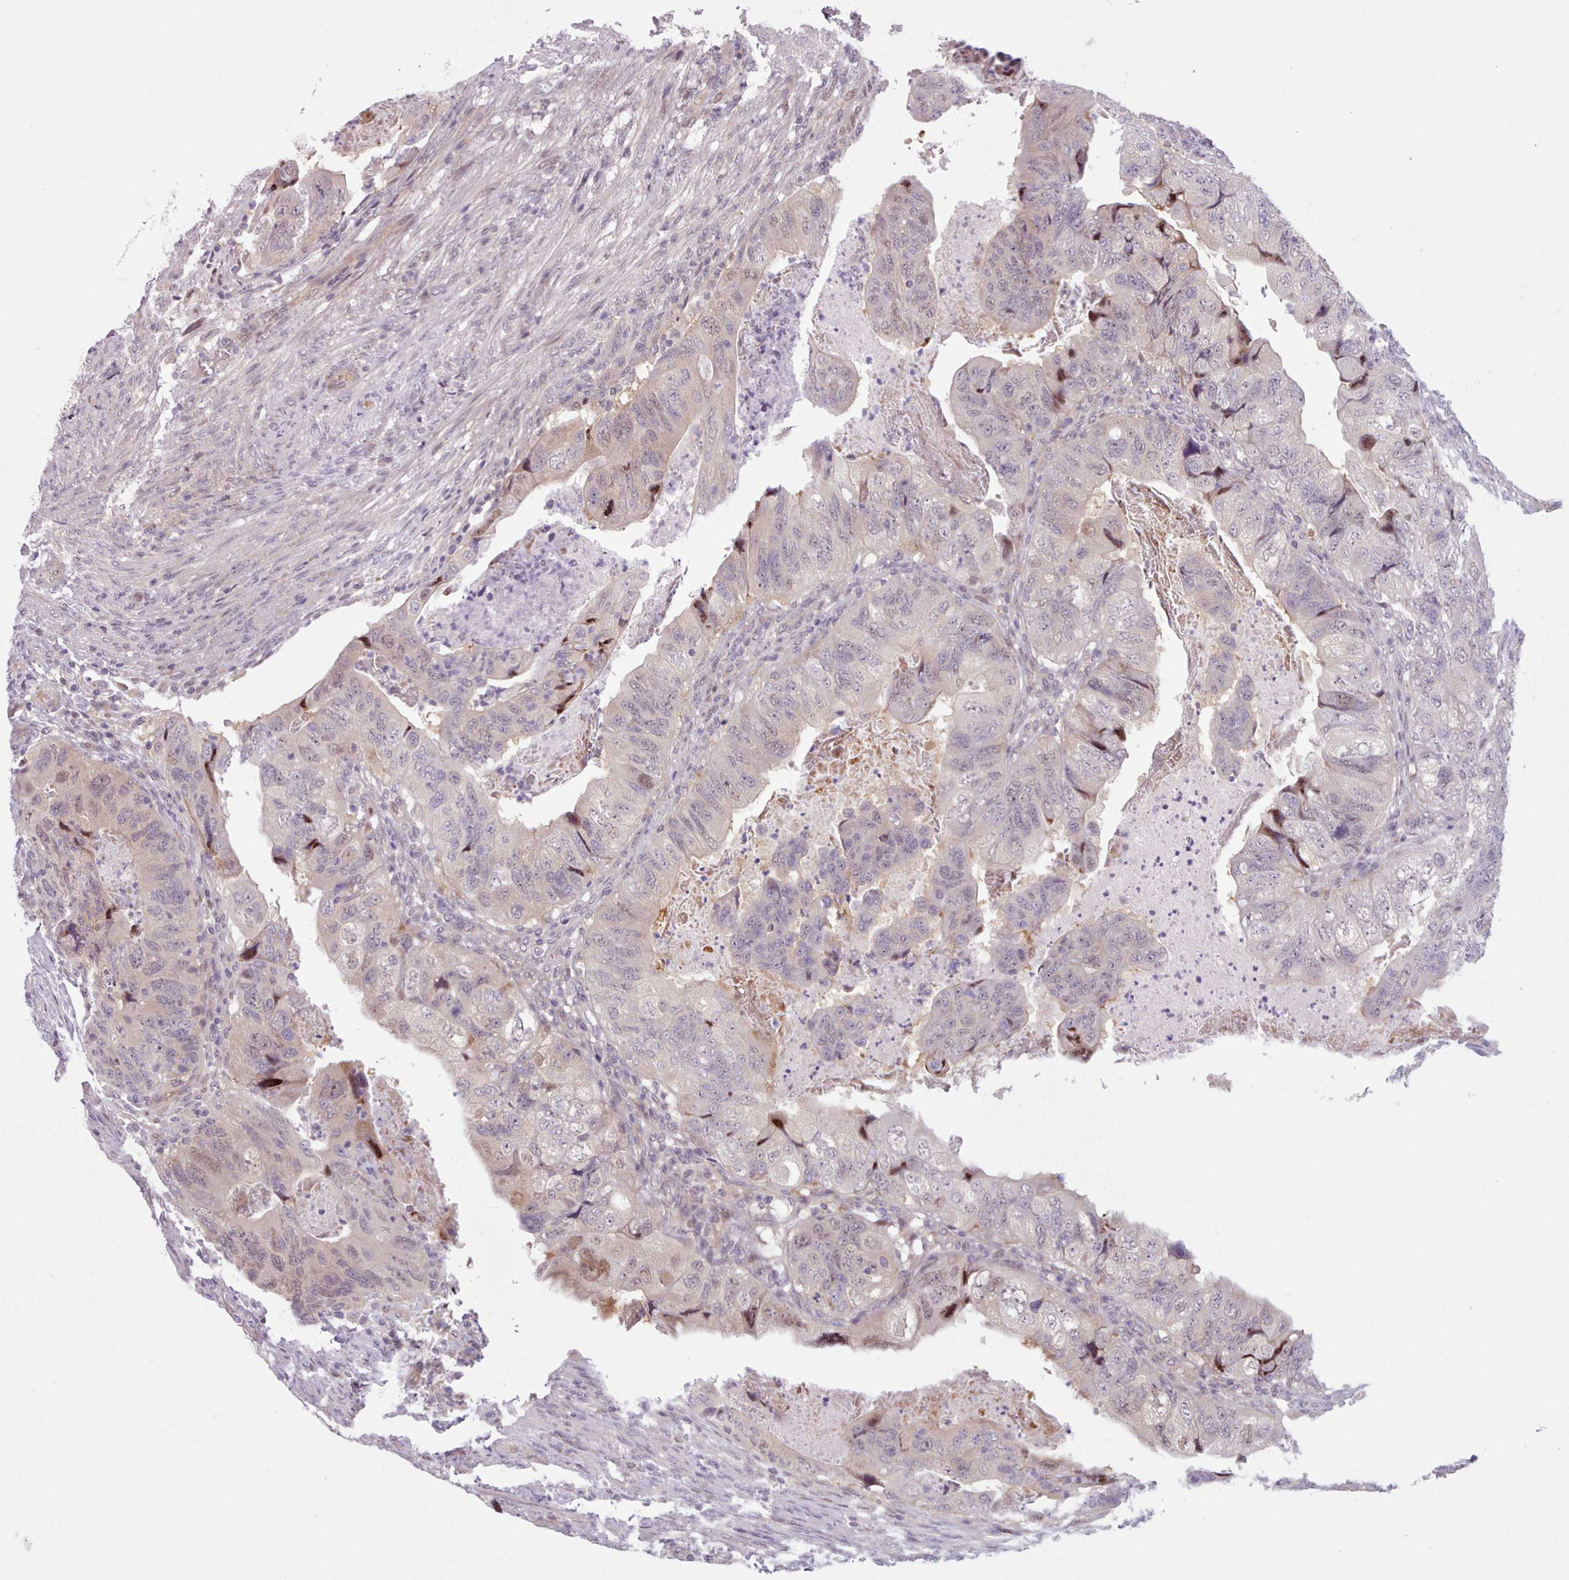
{"staining": {"intensity": "moderate", "quantity": "<25%", "location": "nuclear"}, "tissue": "colorectal cancer", "cell_type": "Tumor cells", "image_type": "cancer", "snomed": [{"axis": "morphology", "description": "Adenocarcinoma, NOS"}, {"axis": "topography", "description": "Rectum"}], "caption": "Moderate nuclear positivity is identified in about <25% of tumor cells in colorectal adenocarcinoma.", "gene": "KBTBD7", "patient": {"sex": "male", "age": 63}}